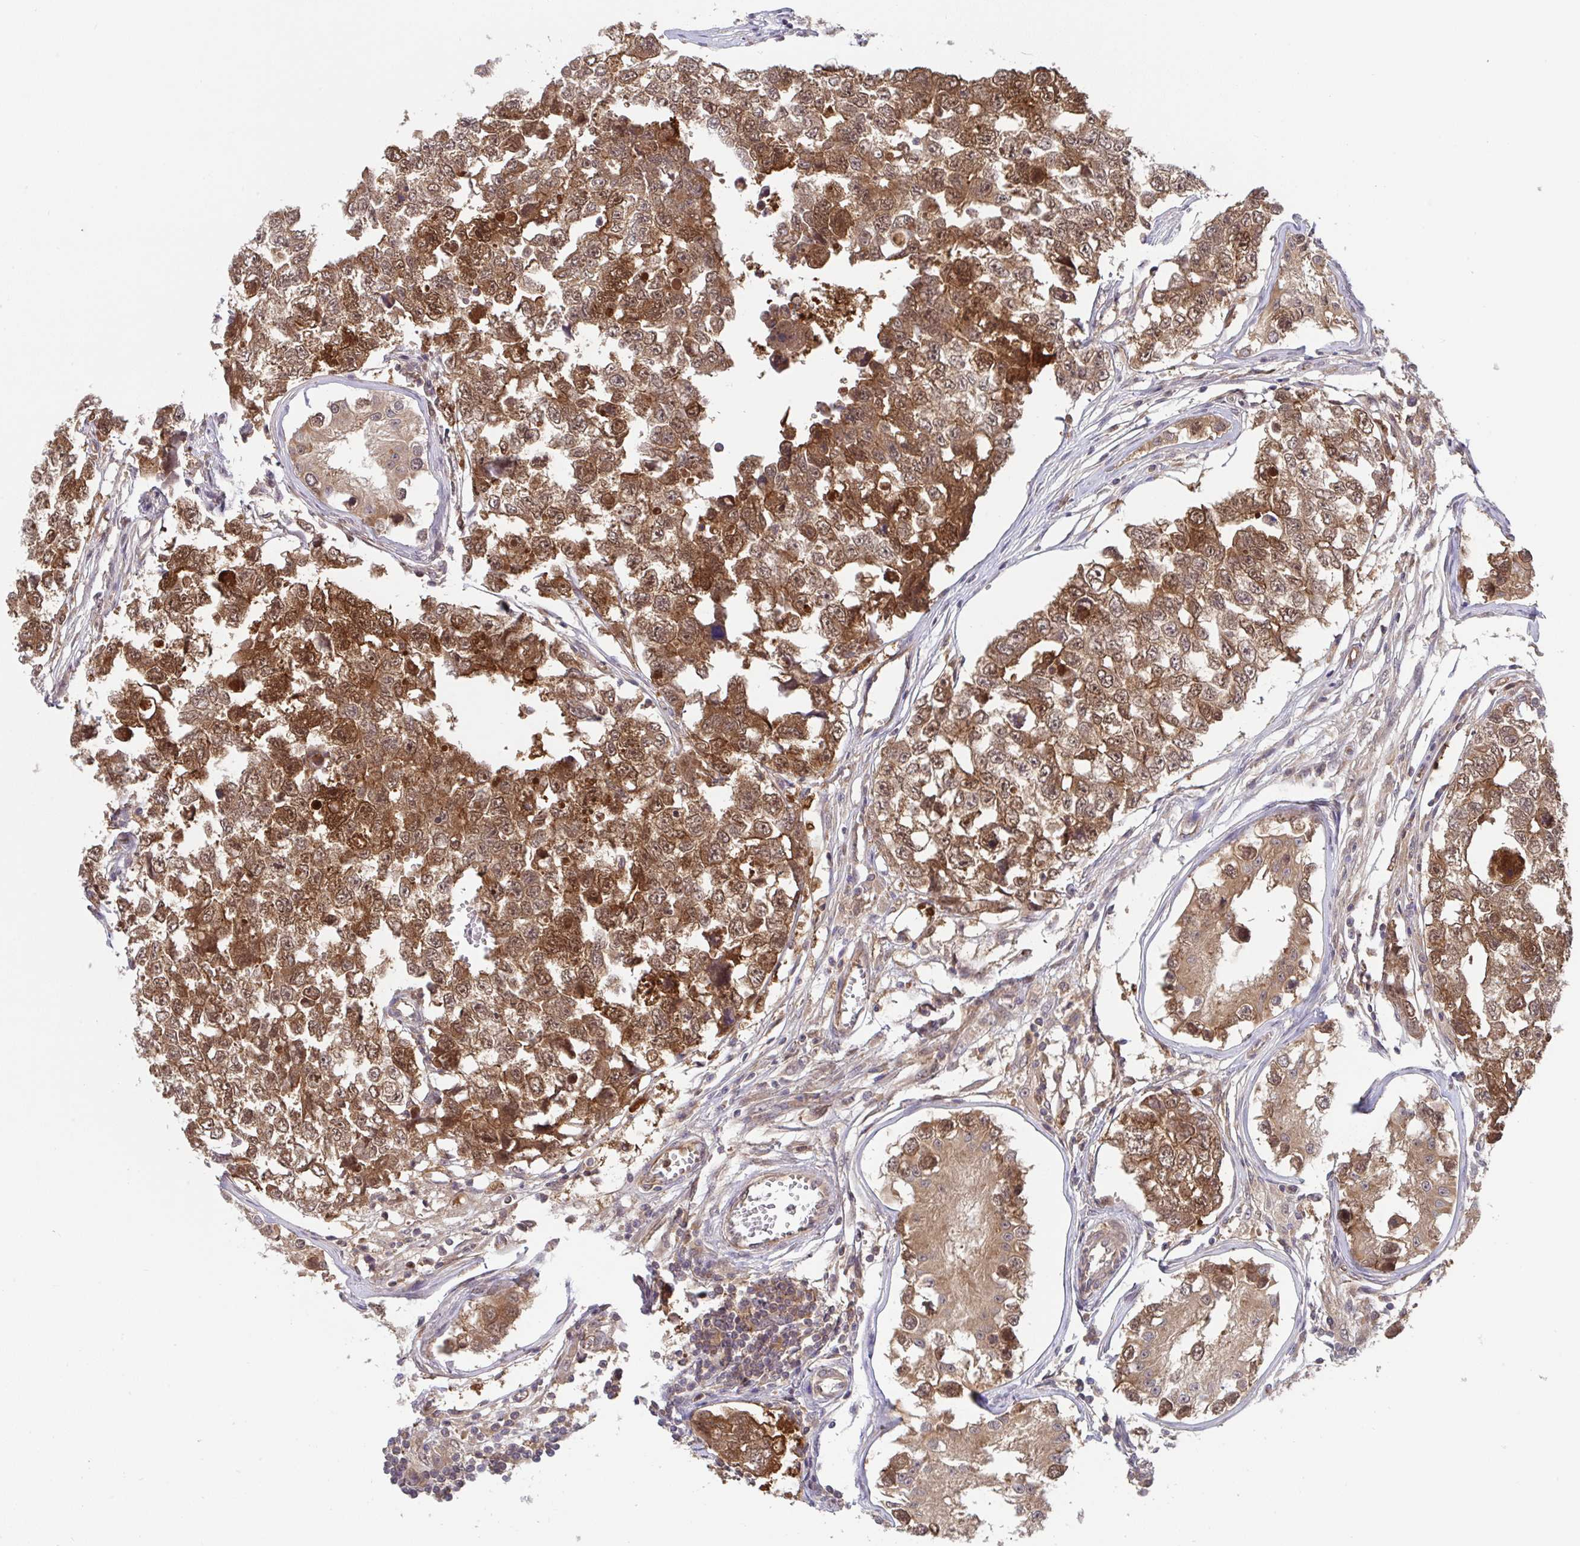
{"staining": {"intensity": "moderate", "quantity": ">75%", "location": "cytoplasmic/membranous,nuclear"}, "tissue": "testis cancer", "cell_type": "Tumor cells", "image_type": "cancer", "snomed": [{"axis": "morphology", "description": "Carcinoma, Embryonal, NOS"}, {"axis": "topography", "description": "Testis"}], "caption": "Human testis cancer stained with a protein marker displays moderate staining in tumor cells.", "gene": "TIGAR", "patient": {"sex": "male", "age": 18}}